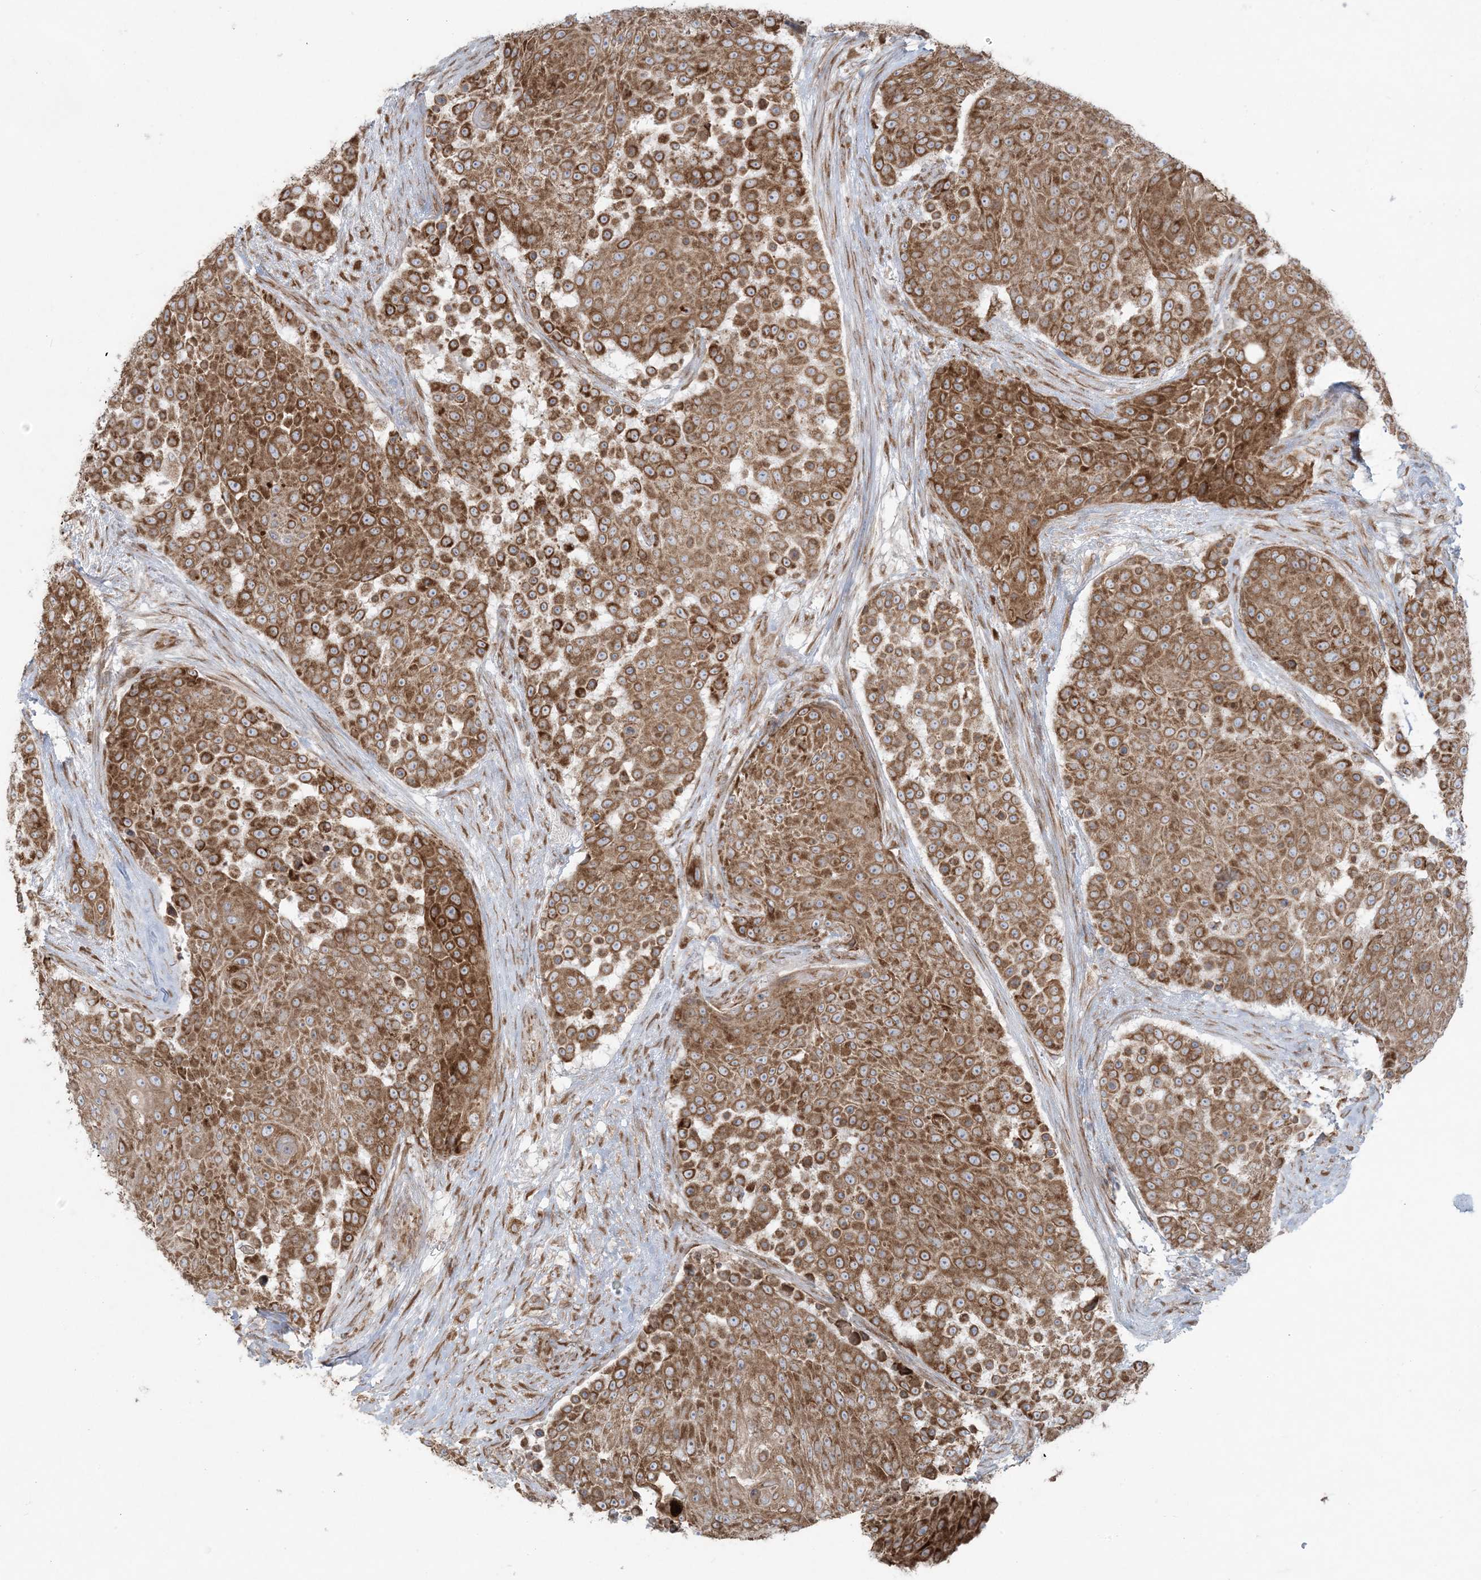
{"staining": {"intensity": "moderate", "quantity": ">75%", "location": "cytoplasmic/membranous"}, "tissue": "urothelial cancer", "cell_type": "Tumor cells", "image_type": "cancer", "snomed": [{"axis": "morphology", "description": "Urothelial carcinoma, High grade"}, {"axis": "topography", "description": "Urinary bladder"}], "caption": "High-magnification brightfield microscopy of high-grade urothelial carcinoma stained with DAB (3,3'-diaminobenzidine) (brown) and counterstained with hematoxylin (blue). tumor cells exhibit moderate cytoplasmic/membranous staining is present in about>75% of cells. Nuclei are stained in blue.", "gene": "UBXN4", "patient": {"sex": "female", "age": 63}}